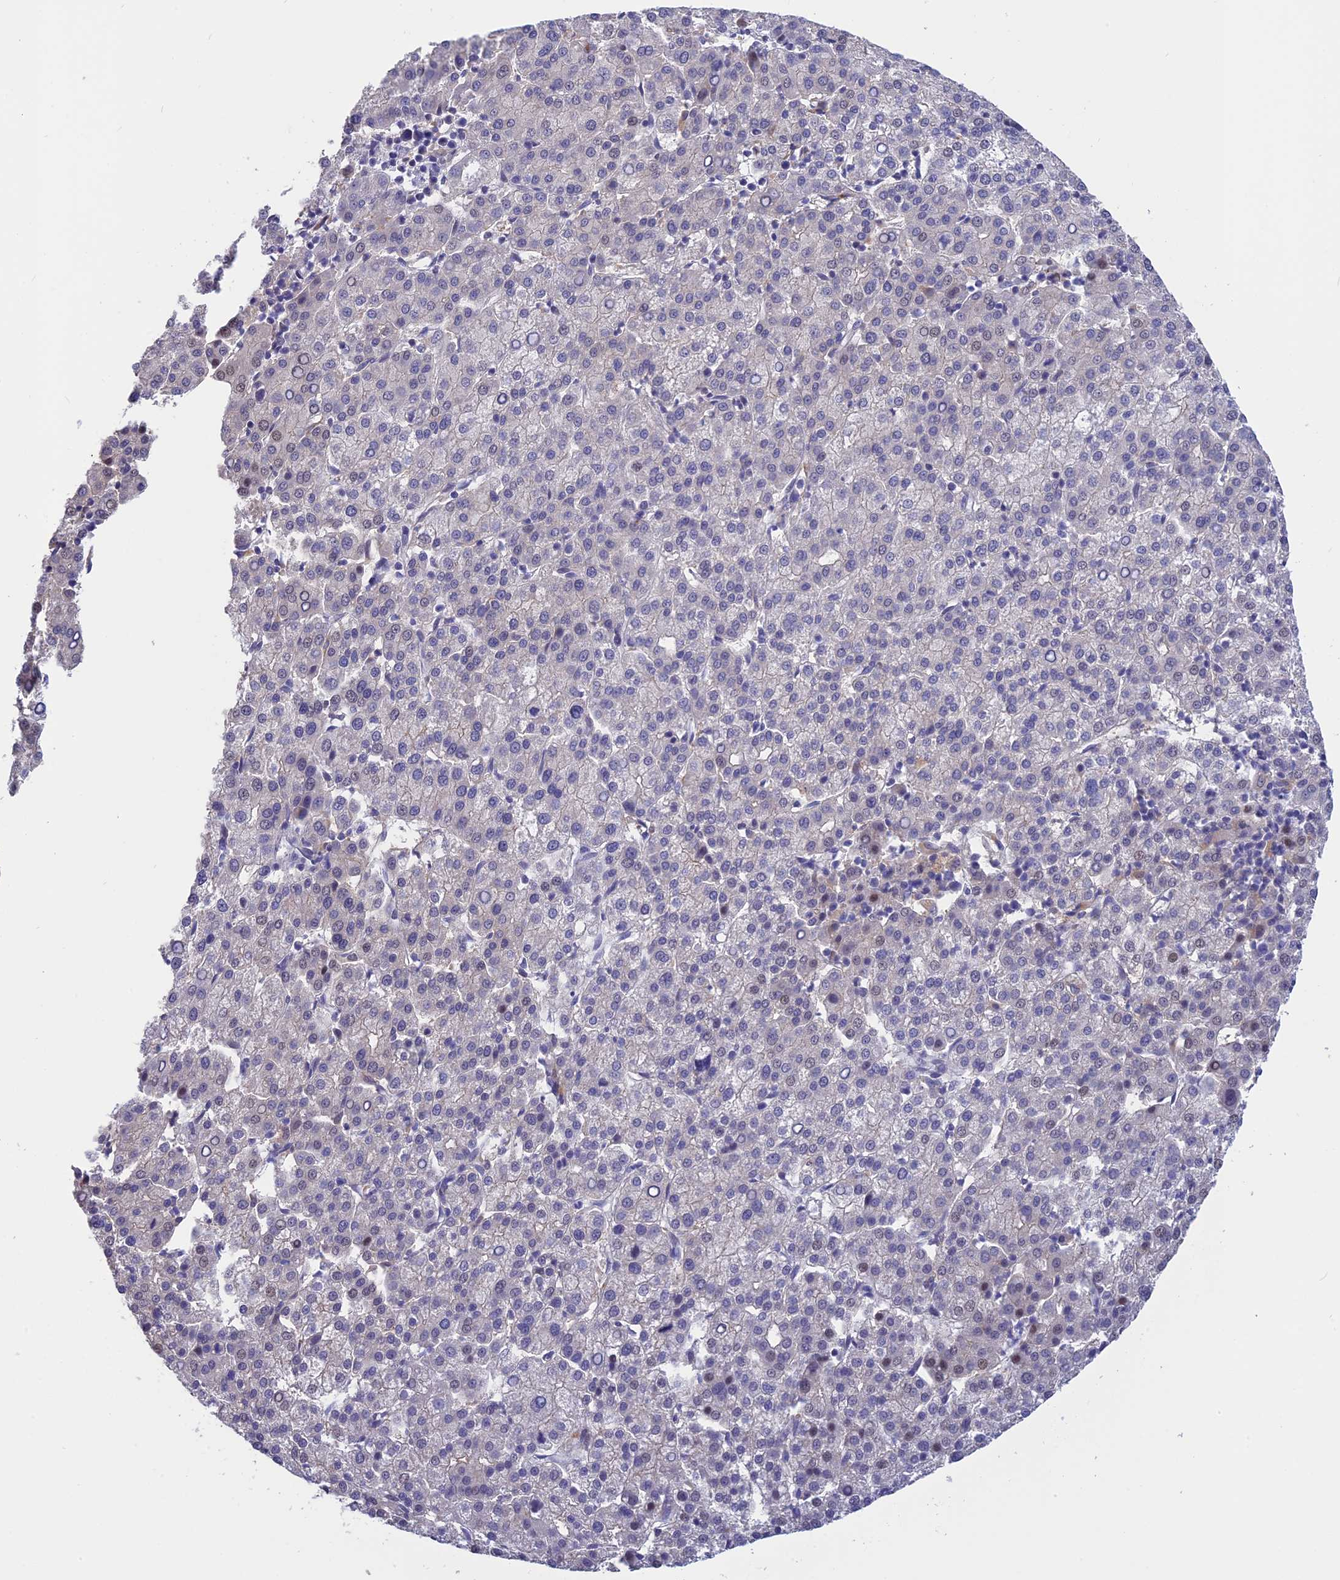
{"staining": {"intensity": "negative", "quantity": "none", "location": "none"}, "tissue": "liver cancer", "cell_type": "Tumor cells", "image_type": "cancer", "snomed": [{"axis": "morphology", "description": "Carcinoma, Hepatocellular, NOS"}, {"axis": "topography", "description": "Liver"}], "caption": "Image shows no protein expression in tumor cells of hepatocellular carcinoma (liver) tissue.", "gene": "KCTD14", "patient": {"sex": "female", "age": 58}}